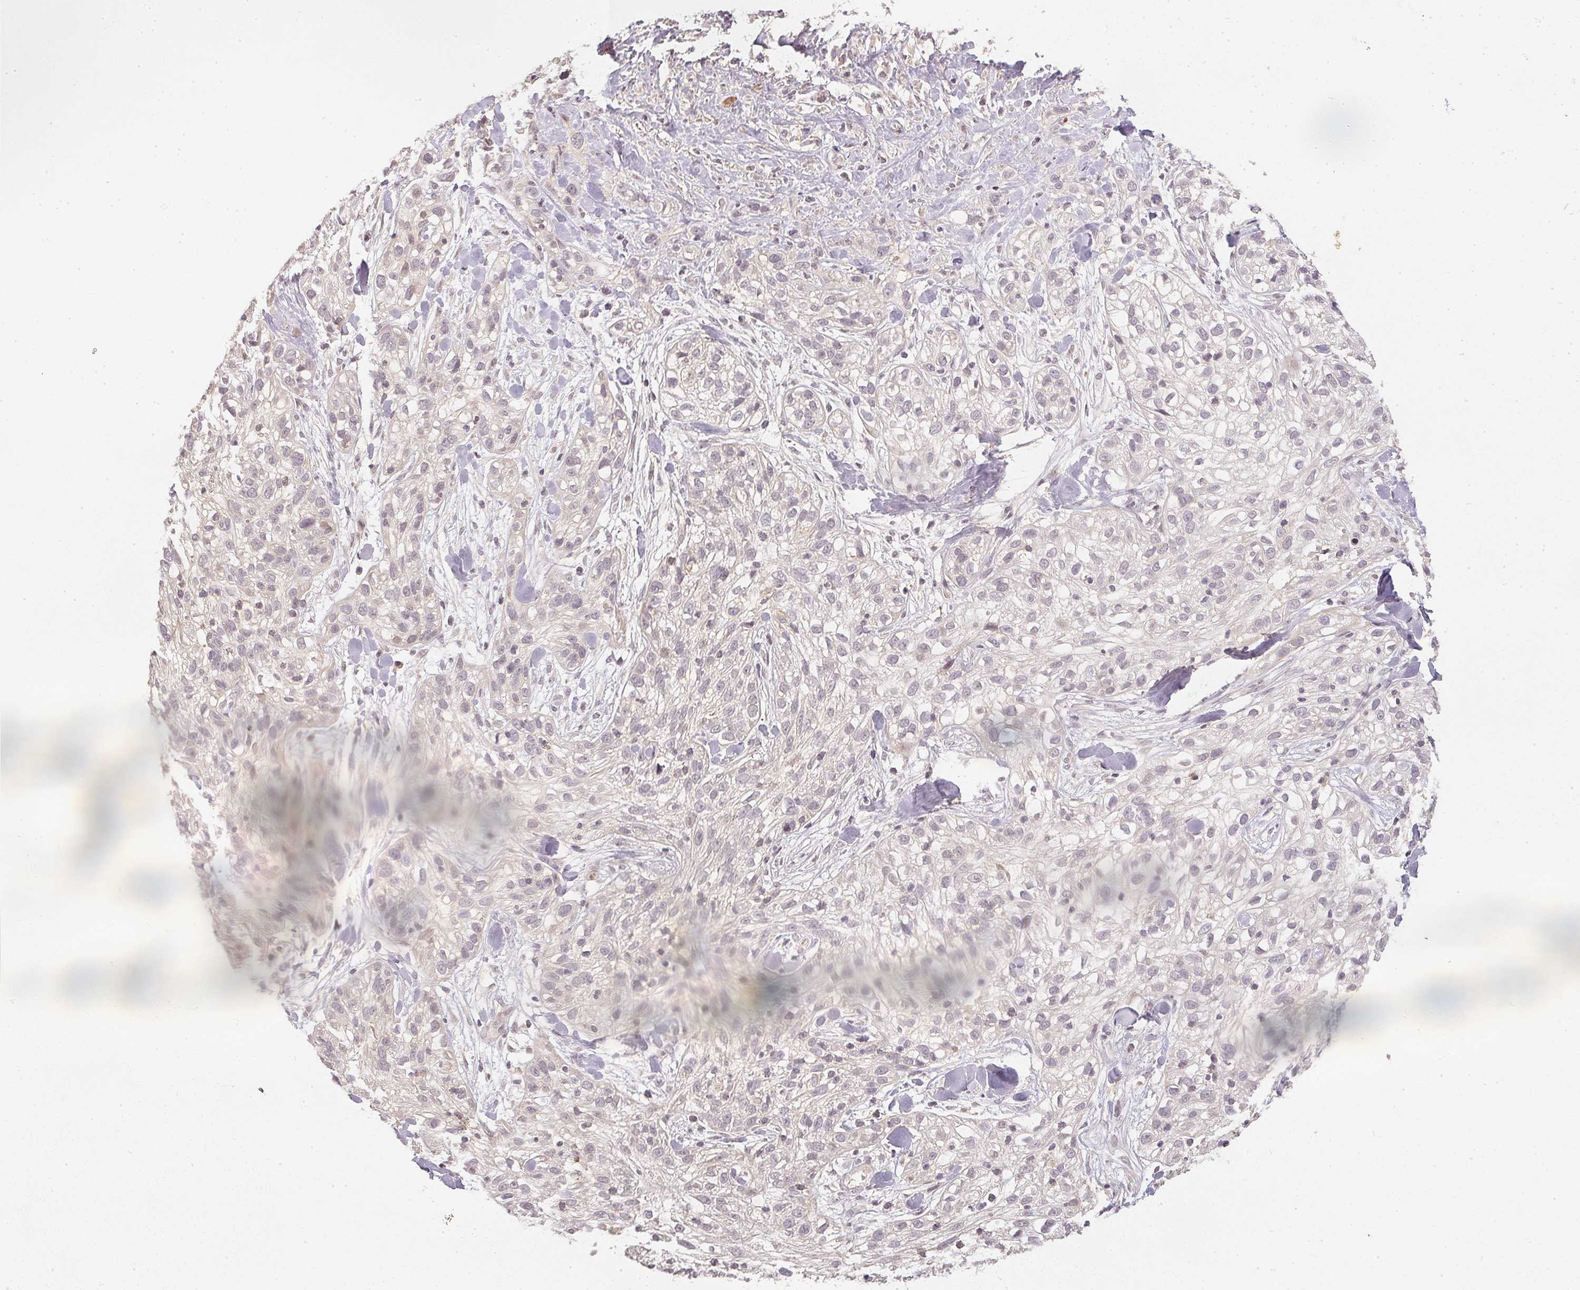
{"staining": {"intensity": "negative", "quantity": "none", "location": "none"}, "tissue": "skin cancer", "cell_type": "Tumor cells", "image_type": "cancer", "snomed": [{"axis": "morphology", "description": "Squamous cell carcinoma, NOS"}, {"axis": "topography", "description": "Skin"}], "caption": "High power microscopy photomicrograph of an immunohistochemistry micrograph of skin cancer (squamous cell carcinoma), revealing no significant expression in tumor cells.", "gene": "SERPINE1", "patient": {"sex": "male", "age": 82}}